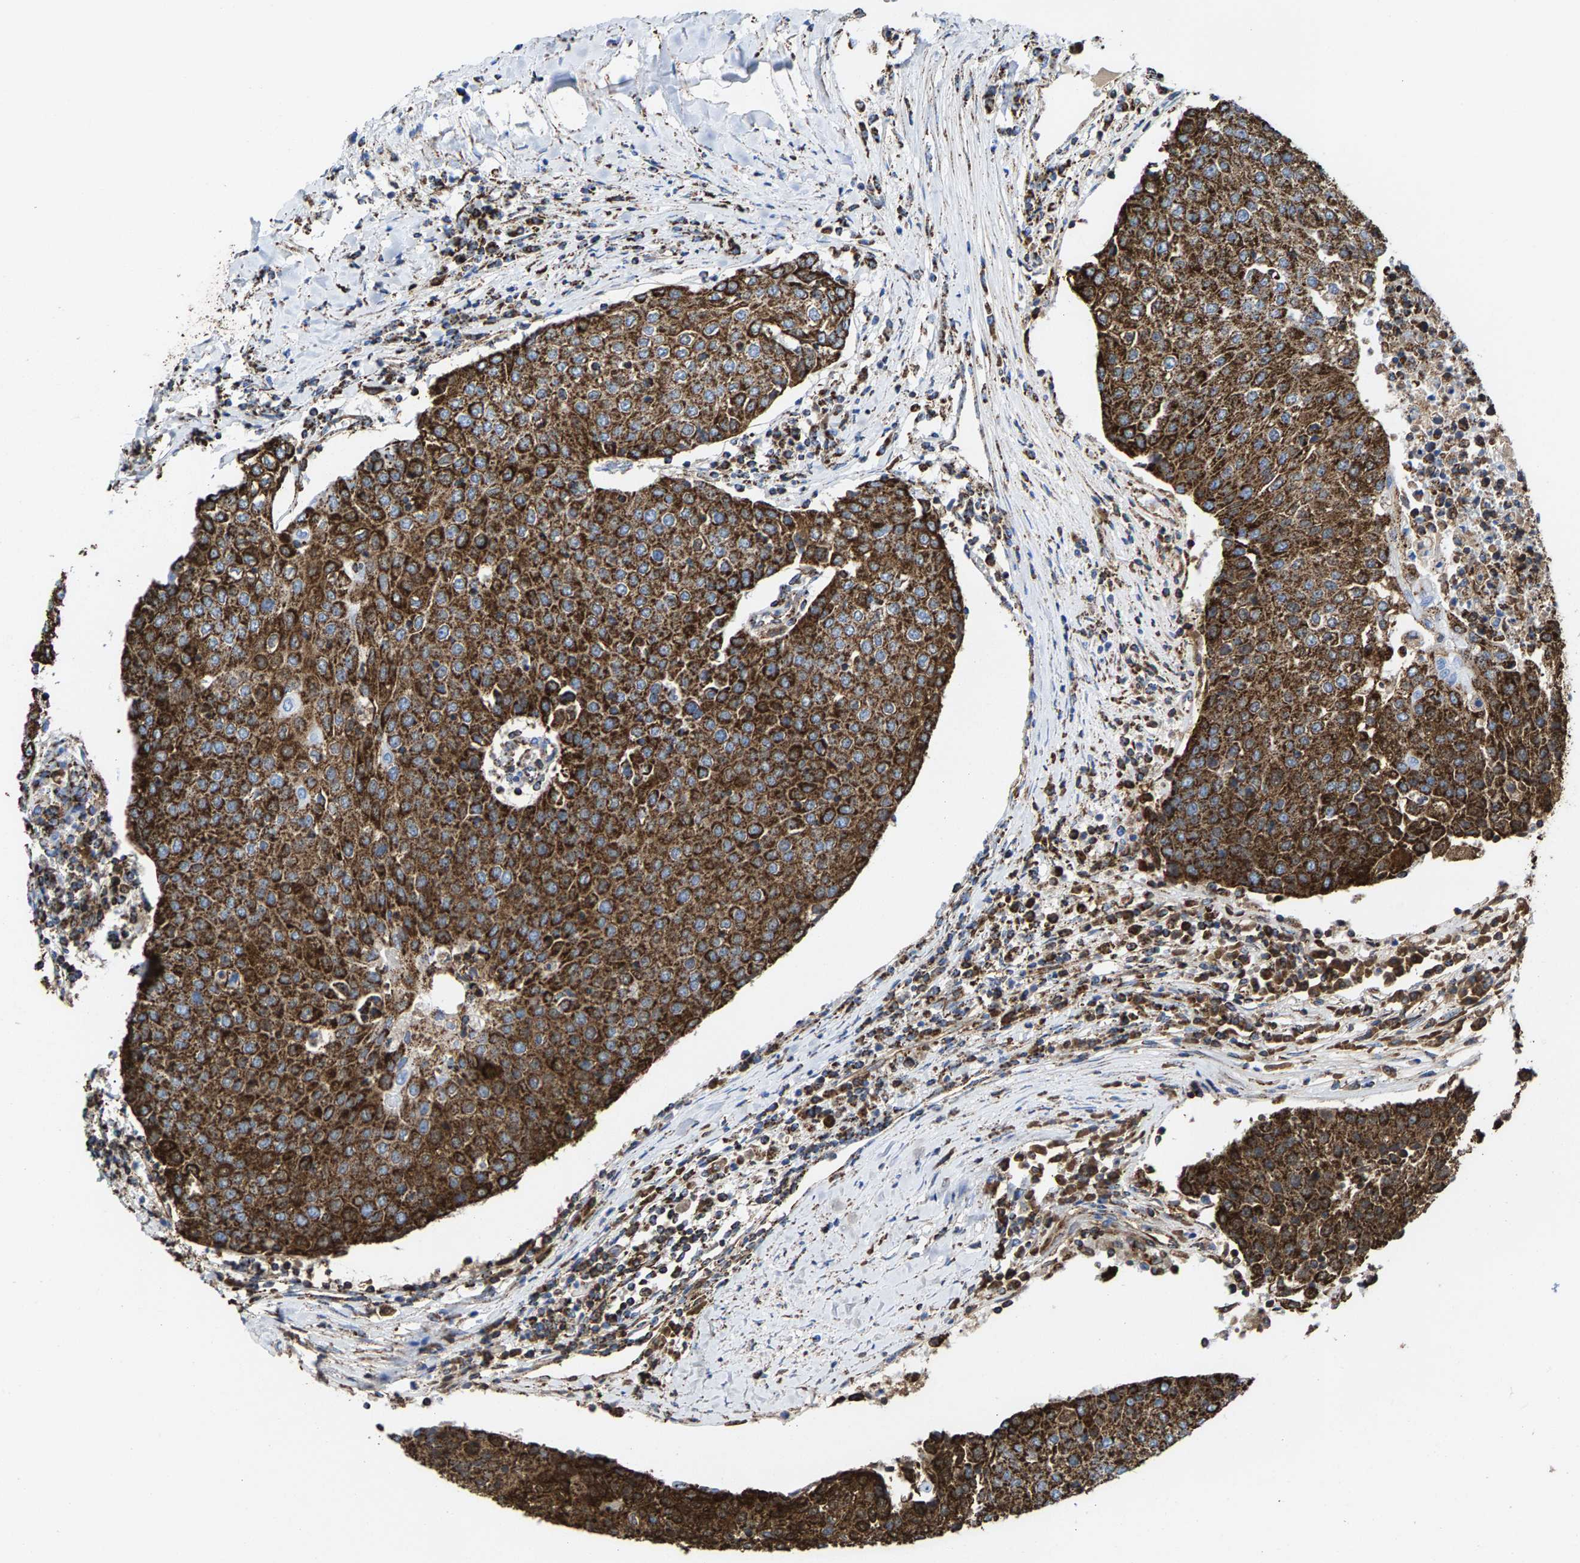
{"staining": {"intensity": "strong", "quantity": ">75%", "location": "cytoplasmic/membranous"}, "tissue": "urothelial cancer", "cell_type": "Tumor cells", "image_type": "cancer", "snomed": [{"axis": "morphology", "description": "Urothelial carcinoma, High grade"}, {"axis": "topography", "description": "Urinary bladder"}], "caption": "Human high-grade urothelial carcinoma stained for a protein (brown) exhibits strong cytoplasmic/membranous positive staining in approximately >75% of tumor cells.", "gene": "ECHS1", "patient": {"sex": "female", "age": 85}}